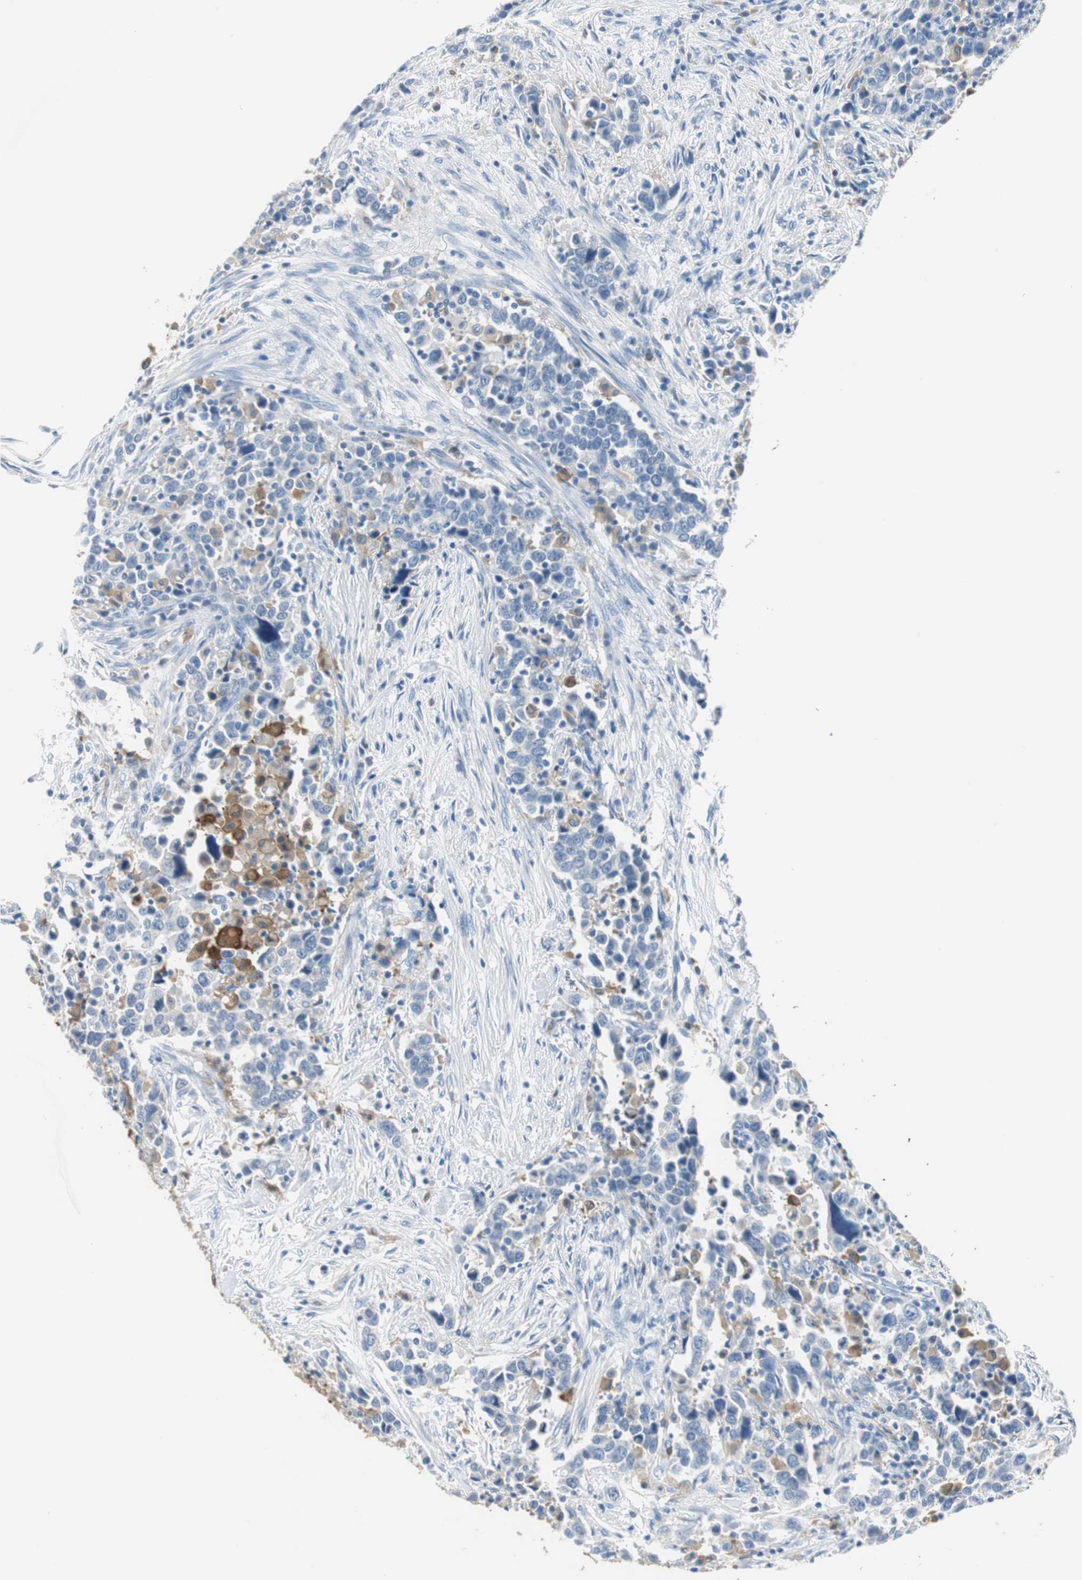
{"staining": {"intensity": "negative", "quantity": "none", "location": "none"}, "tissue": "urothelial cancer", "cell_type": "Tumor cells", "image_type": "cancer", "snomed": [{"axis": "morphology", "description": "Urothelial carcinoma, High grade"}, {"axis": "topography", "description": "Urinary bladder"}], "caption": "High magnification brightfield microscopy of high-grade urothelial carcinoma stained with DAB (brown) and counterstained with hematoxylin (blue): tumor cells show no significant staining.", "gene": "FBP1", "patient": {"sex": "male", "age": 61}}